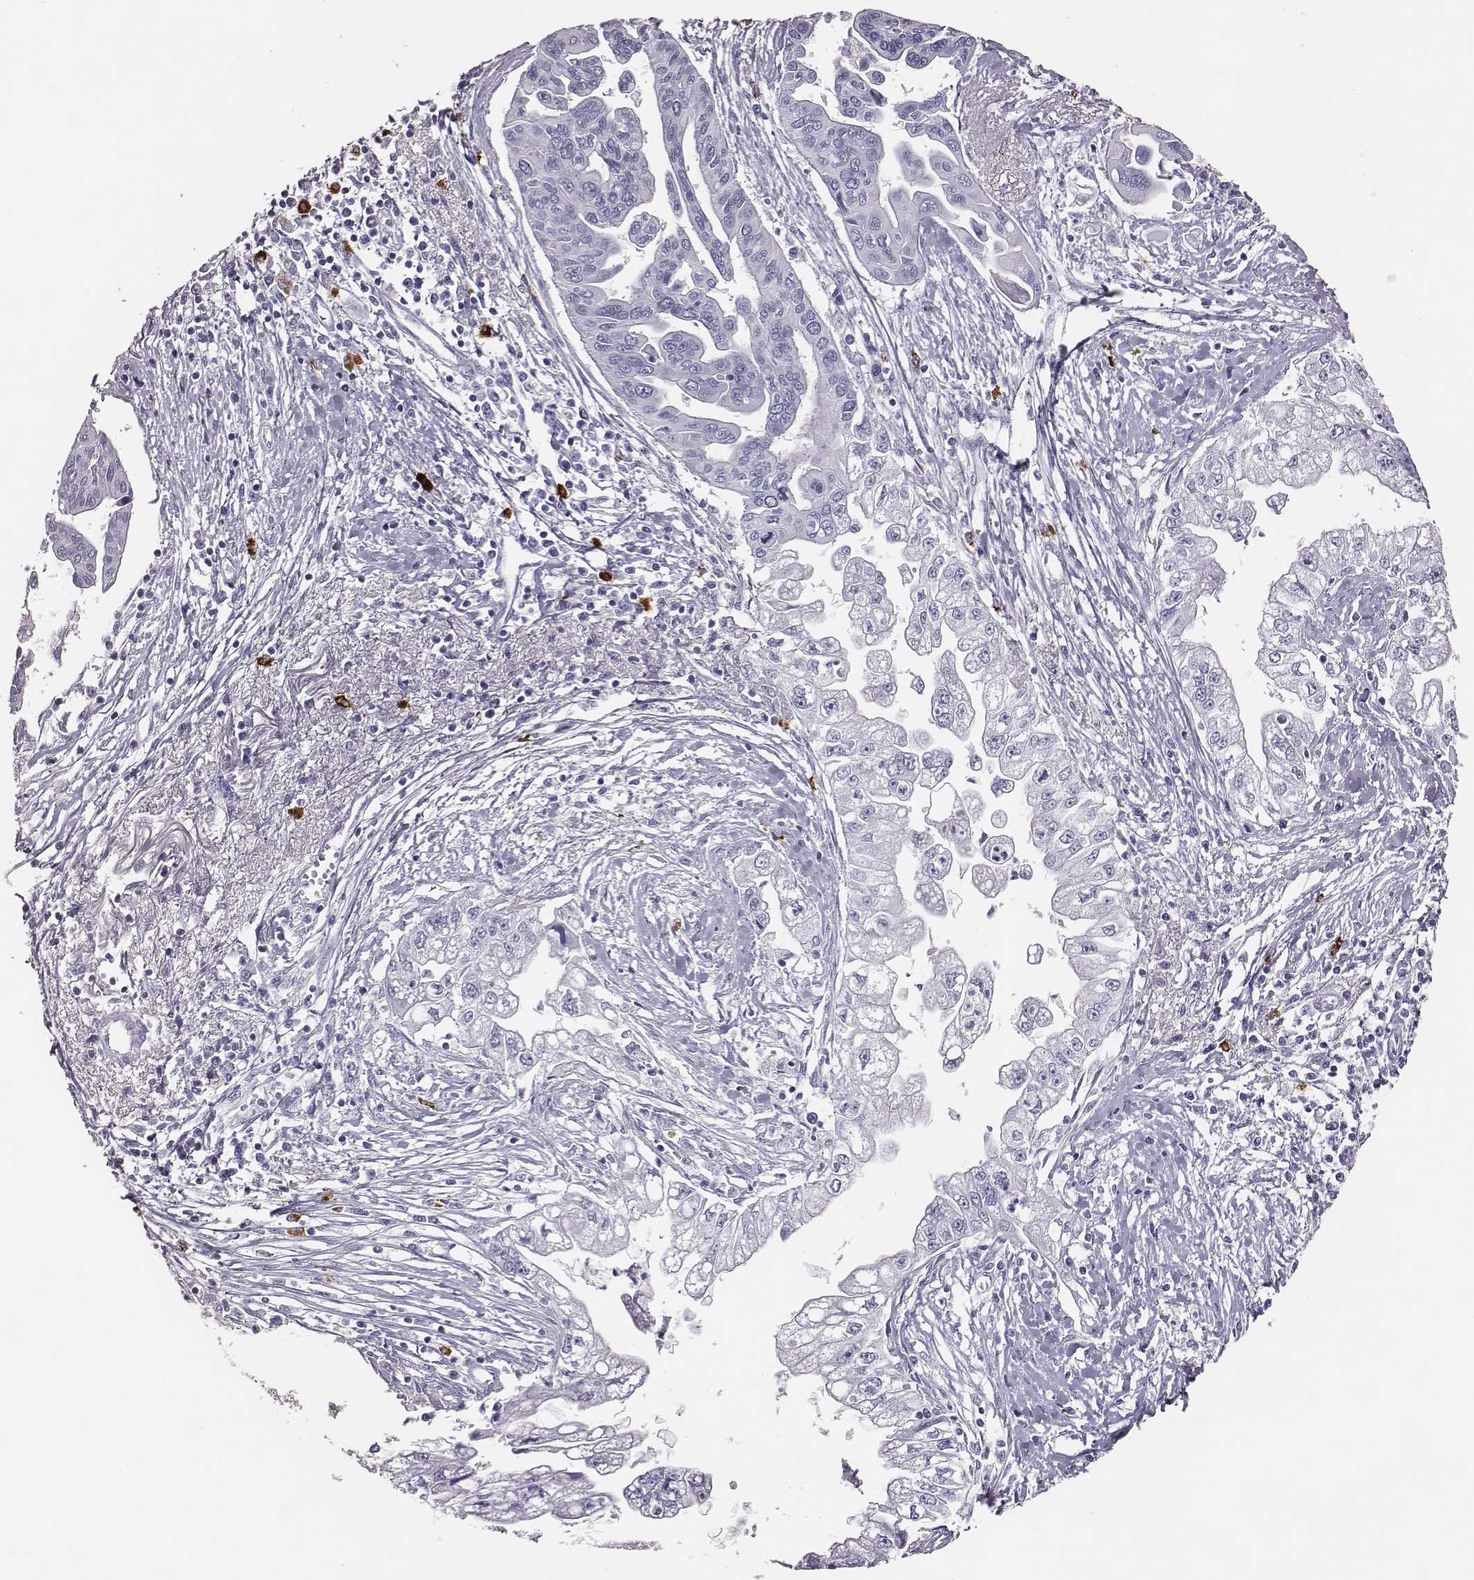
{"staining": {"intensity": "negative", "quantity": "none", "location": "none"}, "tissue": "pancreatic cancer", "cell_type": "Tumor cells", "image_type": "cancer", "snomed": [{"axis": "morphology", "description": "Adenocarcinoma, NOS"}, {"axis": "topography", "description": "Pancreas"}], "caption": "An immunohistochemistry micrograph of pancreatic cancer is shown. There is no staining in tumor cells of pancreatic cancer.", "gene": "P2RY10", "patient": {"sex": "male", "age": 70}}